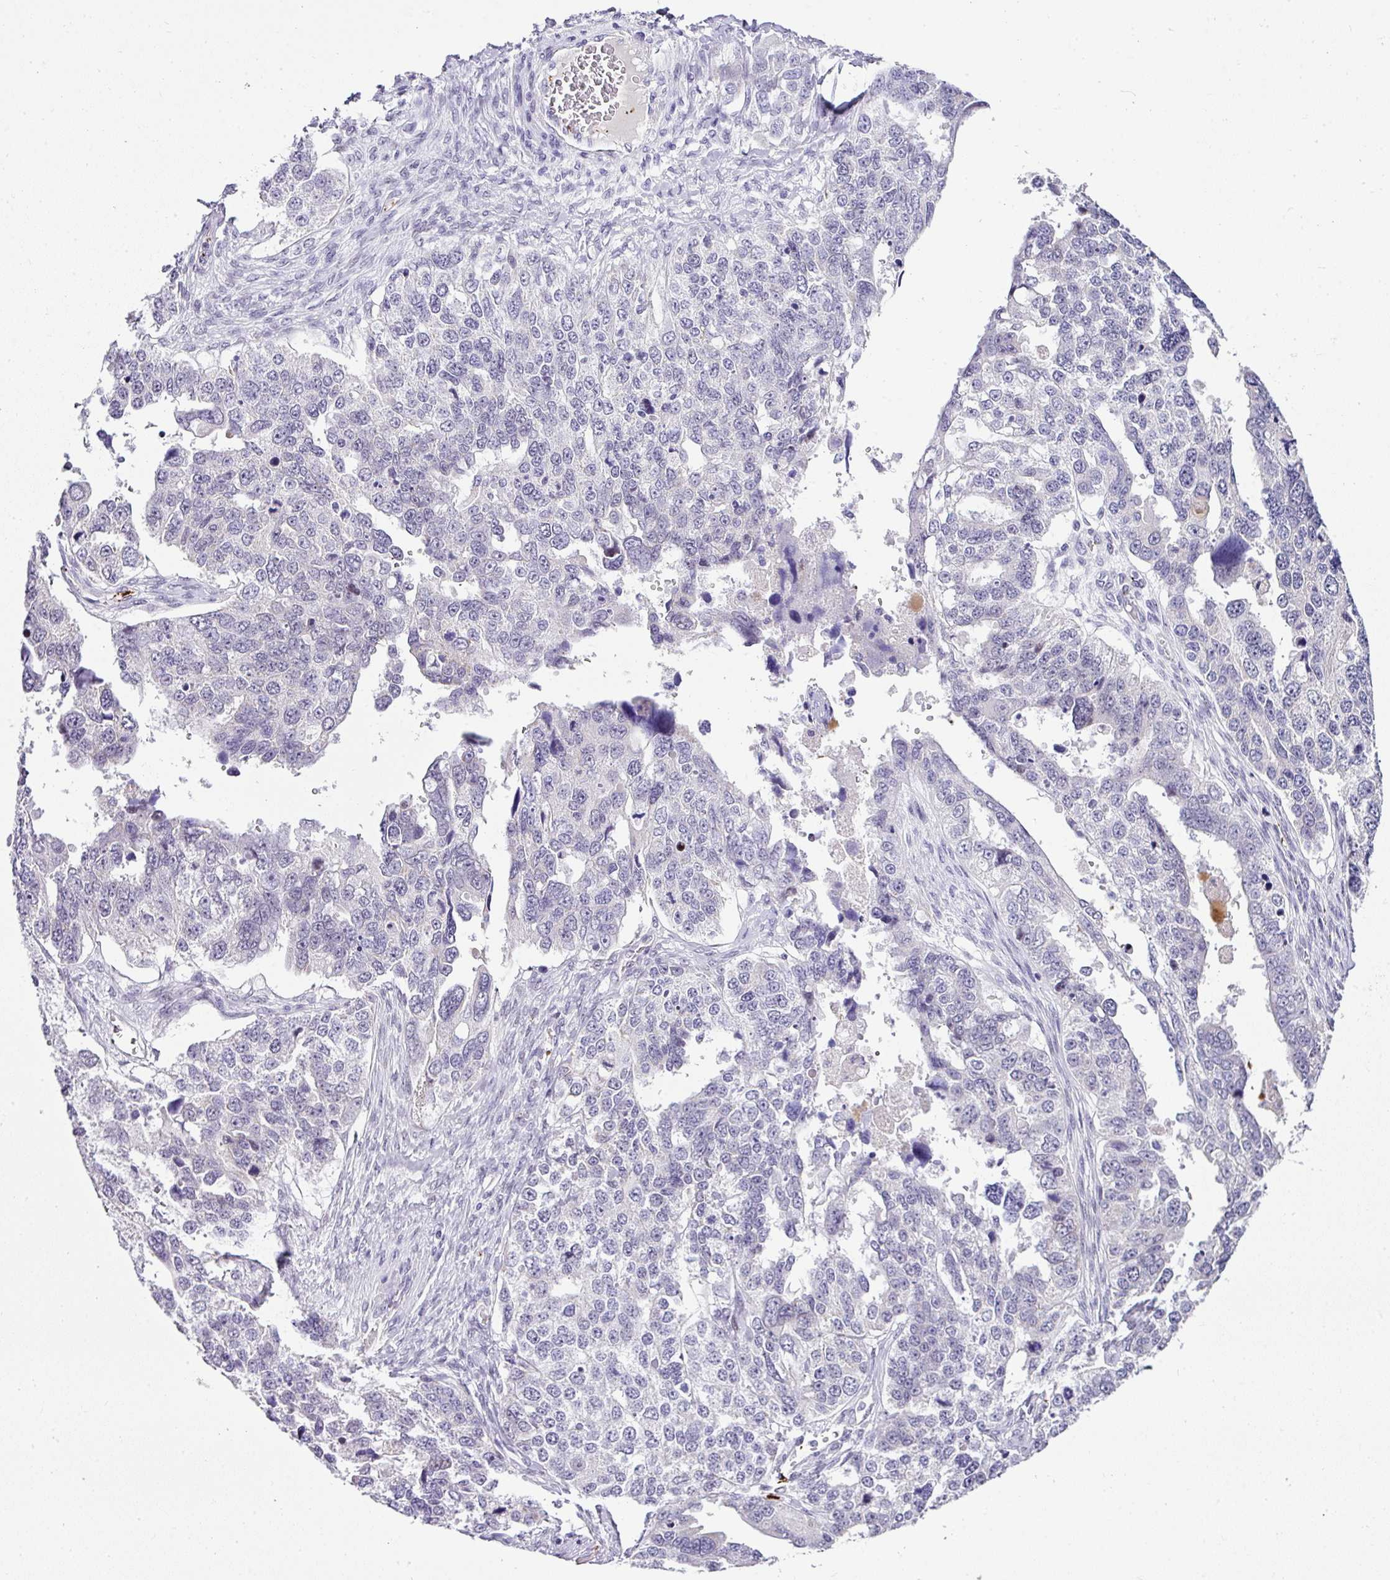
{"staining": {"intensity": "negative", "quantity": "none", "location": "none"}, "tissue": "ovarian cancer", "cell_type": "Tumor cells", "image_type": "cancer", "snomed": [{"axis": "morphology", "description": "Cystadenocarcinoma, serous, NOS"}, {"axis": "topography", "description": "Ovary"}], "caption": "A histopathology image of serous cystadenocarcinoma (ovarian) stained for a protein demonstrates no brown staining in tumor cells.", "gene": "CMTM5", "patient": {"sex": "female", "age": 76}}